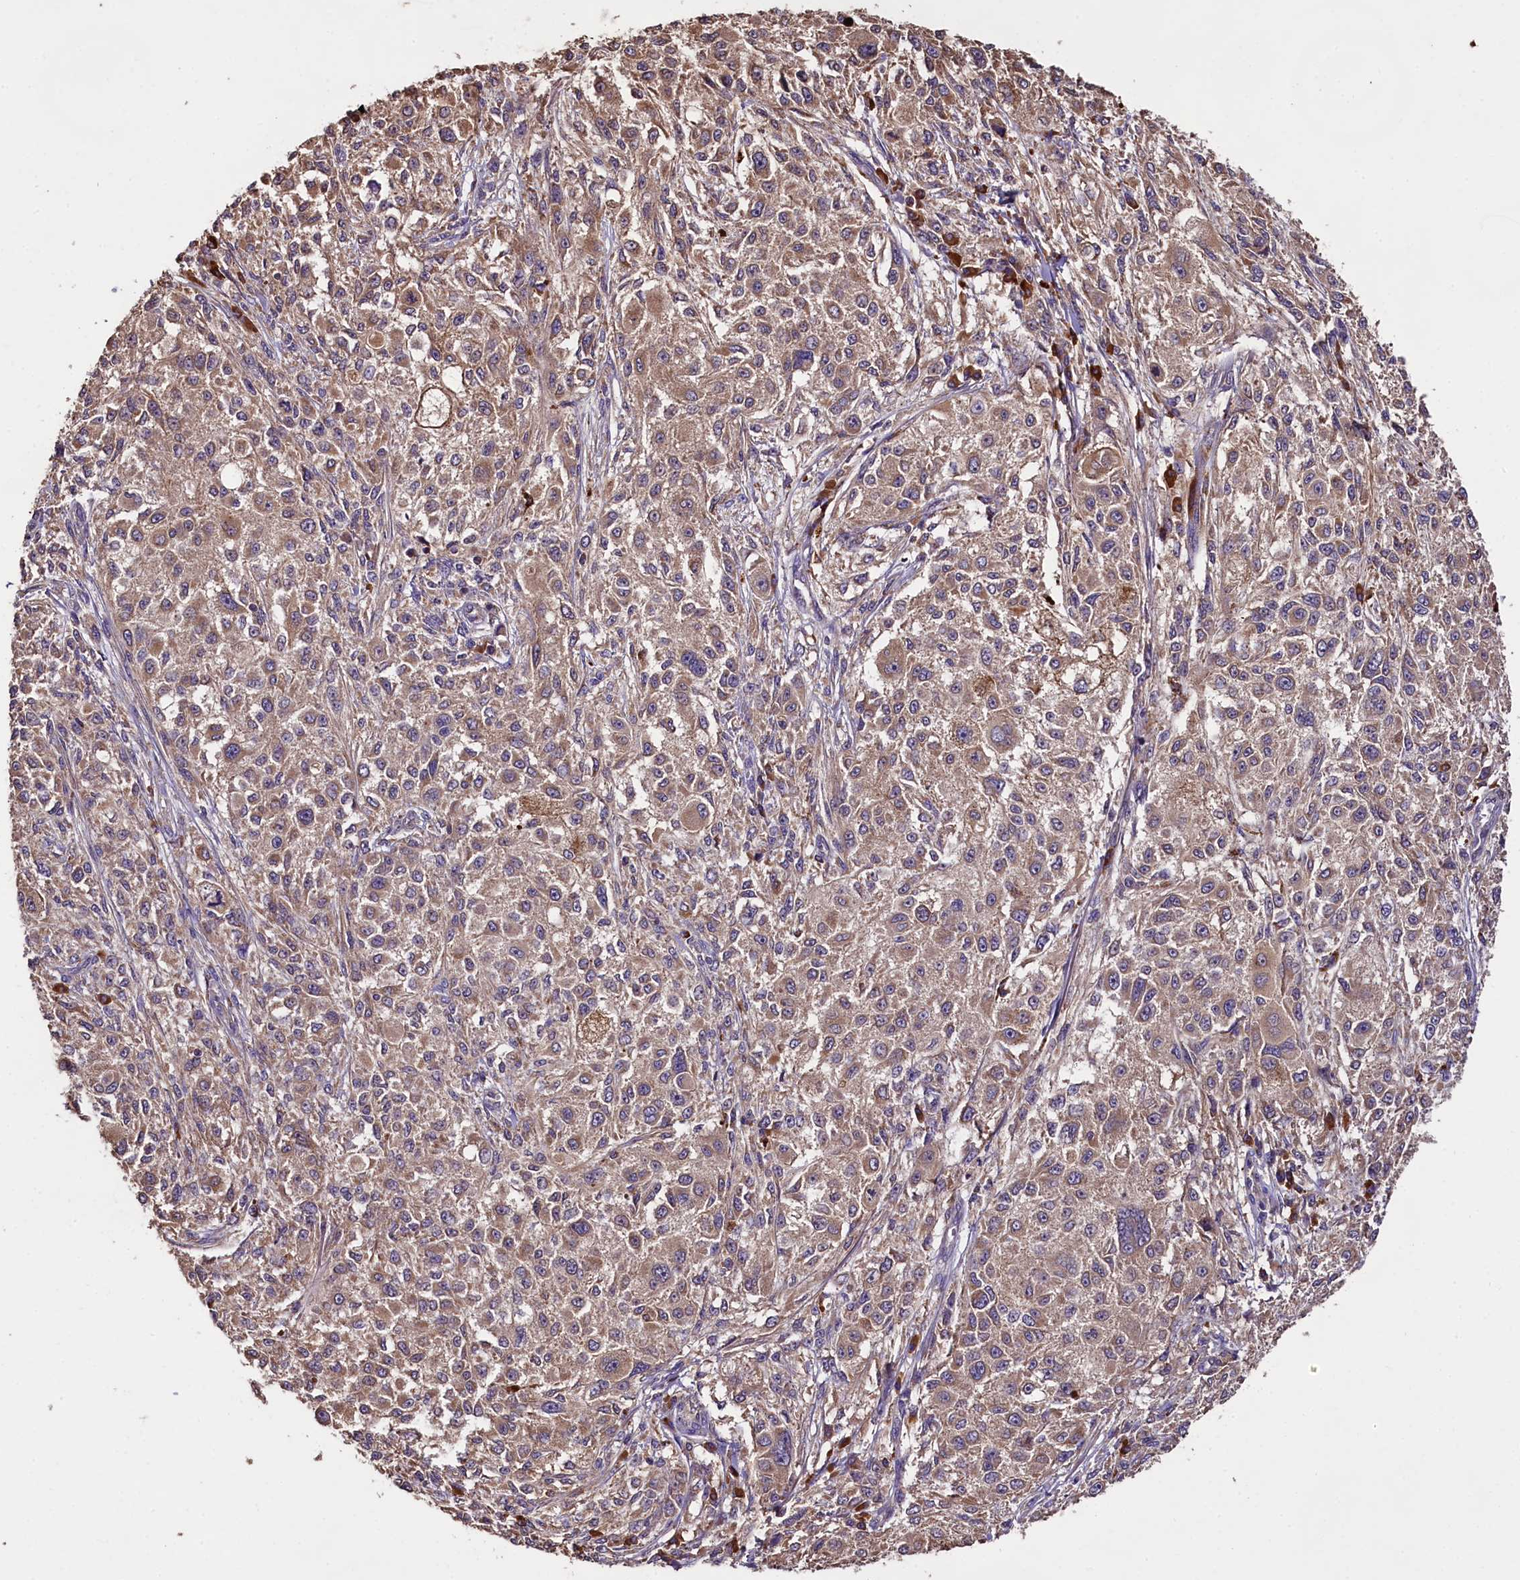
{"staining": {"intensity": "moderate", "quantity": ">75%", "location": "cytoplasmic/membranous"}, "tissue": "melanoma", "cell_type": "Tumor cells", "image_type": "cancer", "snomed": [{"axis": "morphology", "description": "Necrosis, NOS"}, {"axis": "morphology", "description": "Malignant melanoma, NOS"}, {"axis": "topography", "description": "Skin"}], "caption": "Moderate cytoplasmic/membranous protein positivity is seen in about >75% of tumor cells in melanoma.", "gene": "ENKD1", "patient": {"sex": "female", "age": 87}}